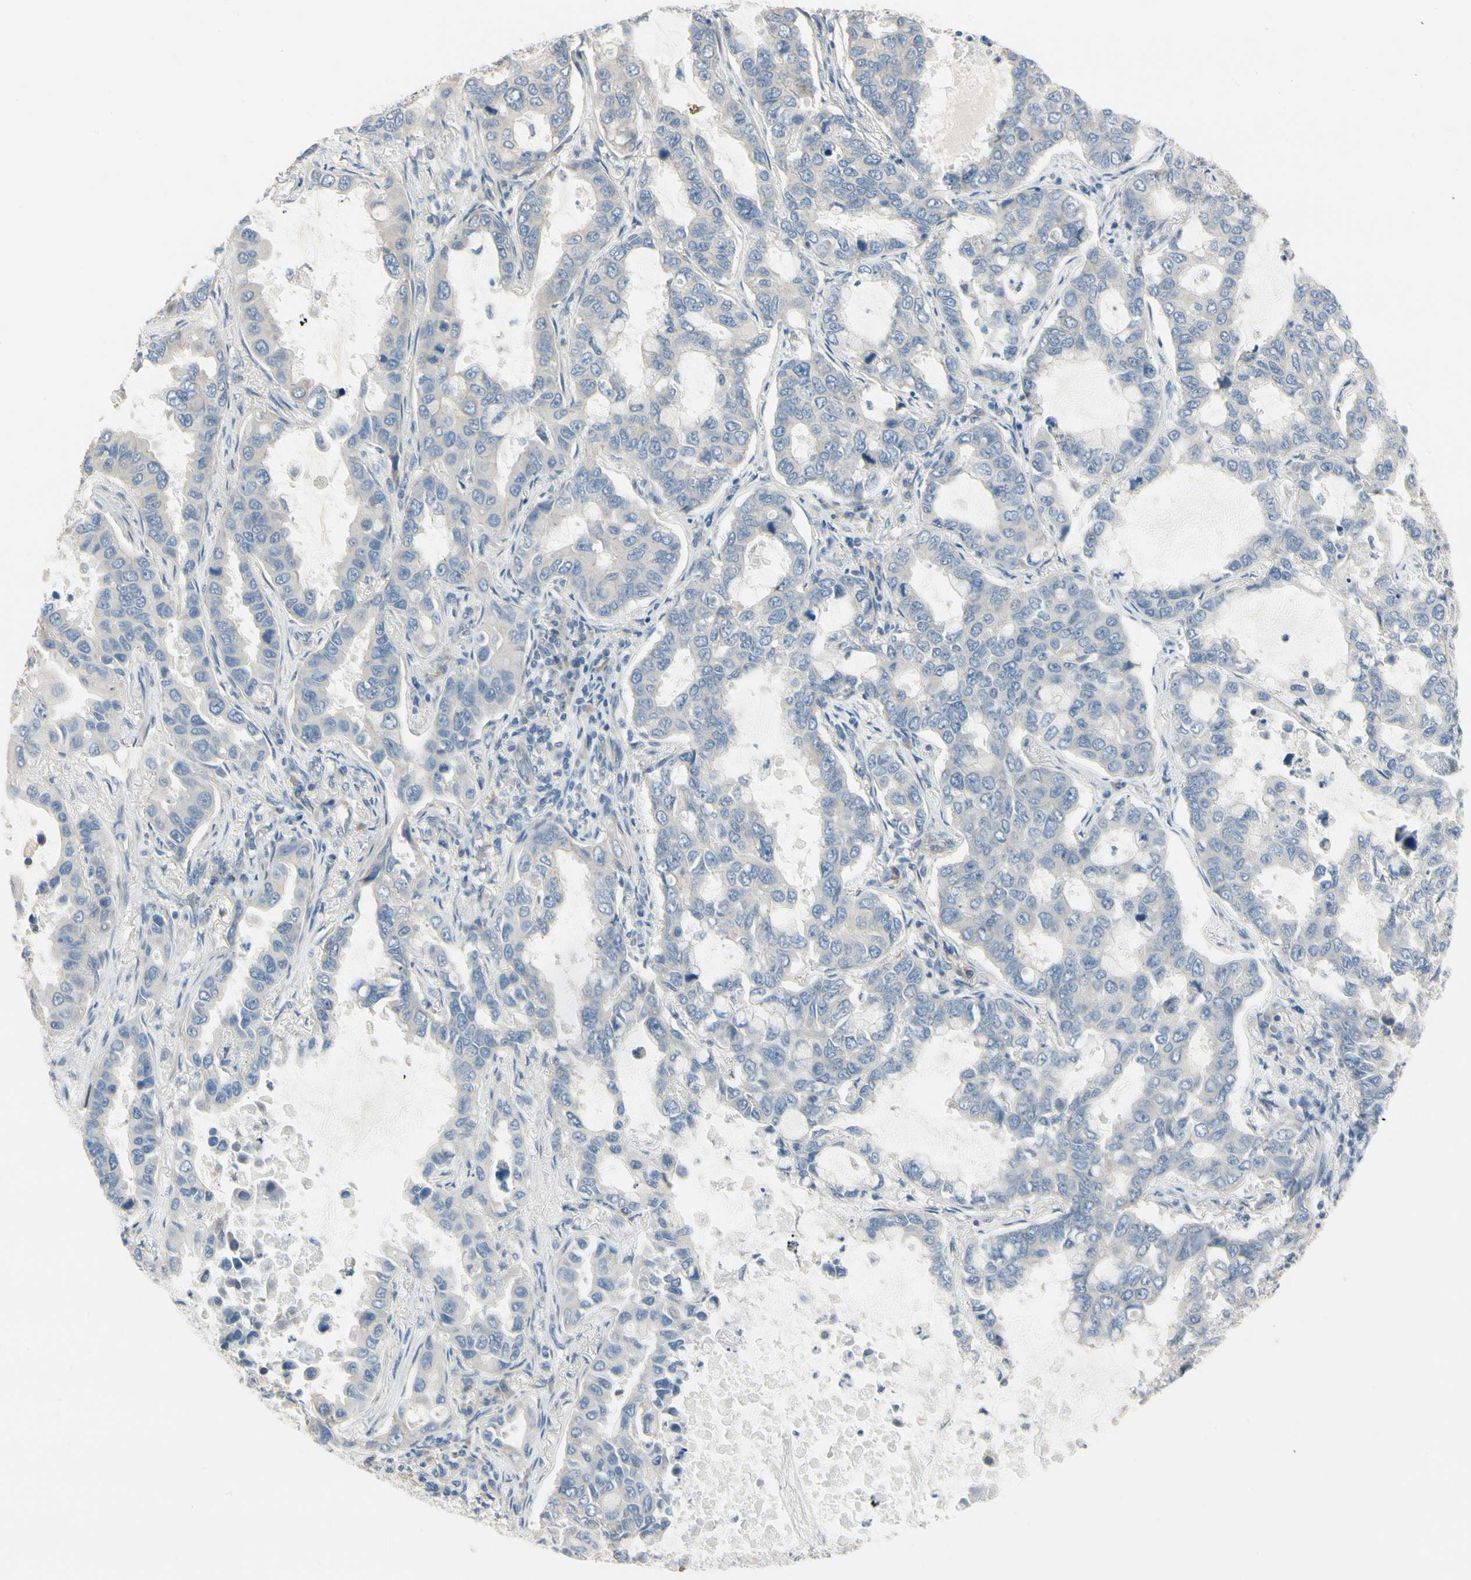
{"staining": {"intensity": "negative", "quantity": "none", "location": "none"}, "tissue": "lung cancer", "cell_type": "Tumor cells", "image_type": "cancer", "snomed": [{"axis": "morphology", "description": "Adenocarcinoma, NOS"}, {"axis": "topography", "description": "Lung"}], "caption": "Tumor cells show no significant protein expression in lung cancer (adenocarcinoma).", "gene": "SPINK4", "patient": {"sex": "male", "age": 64}}